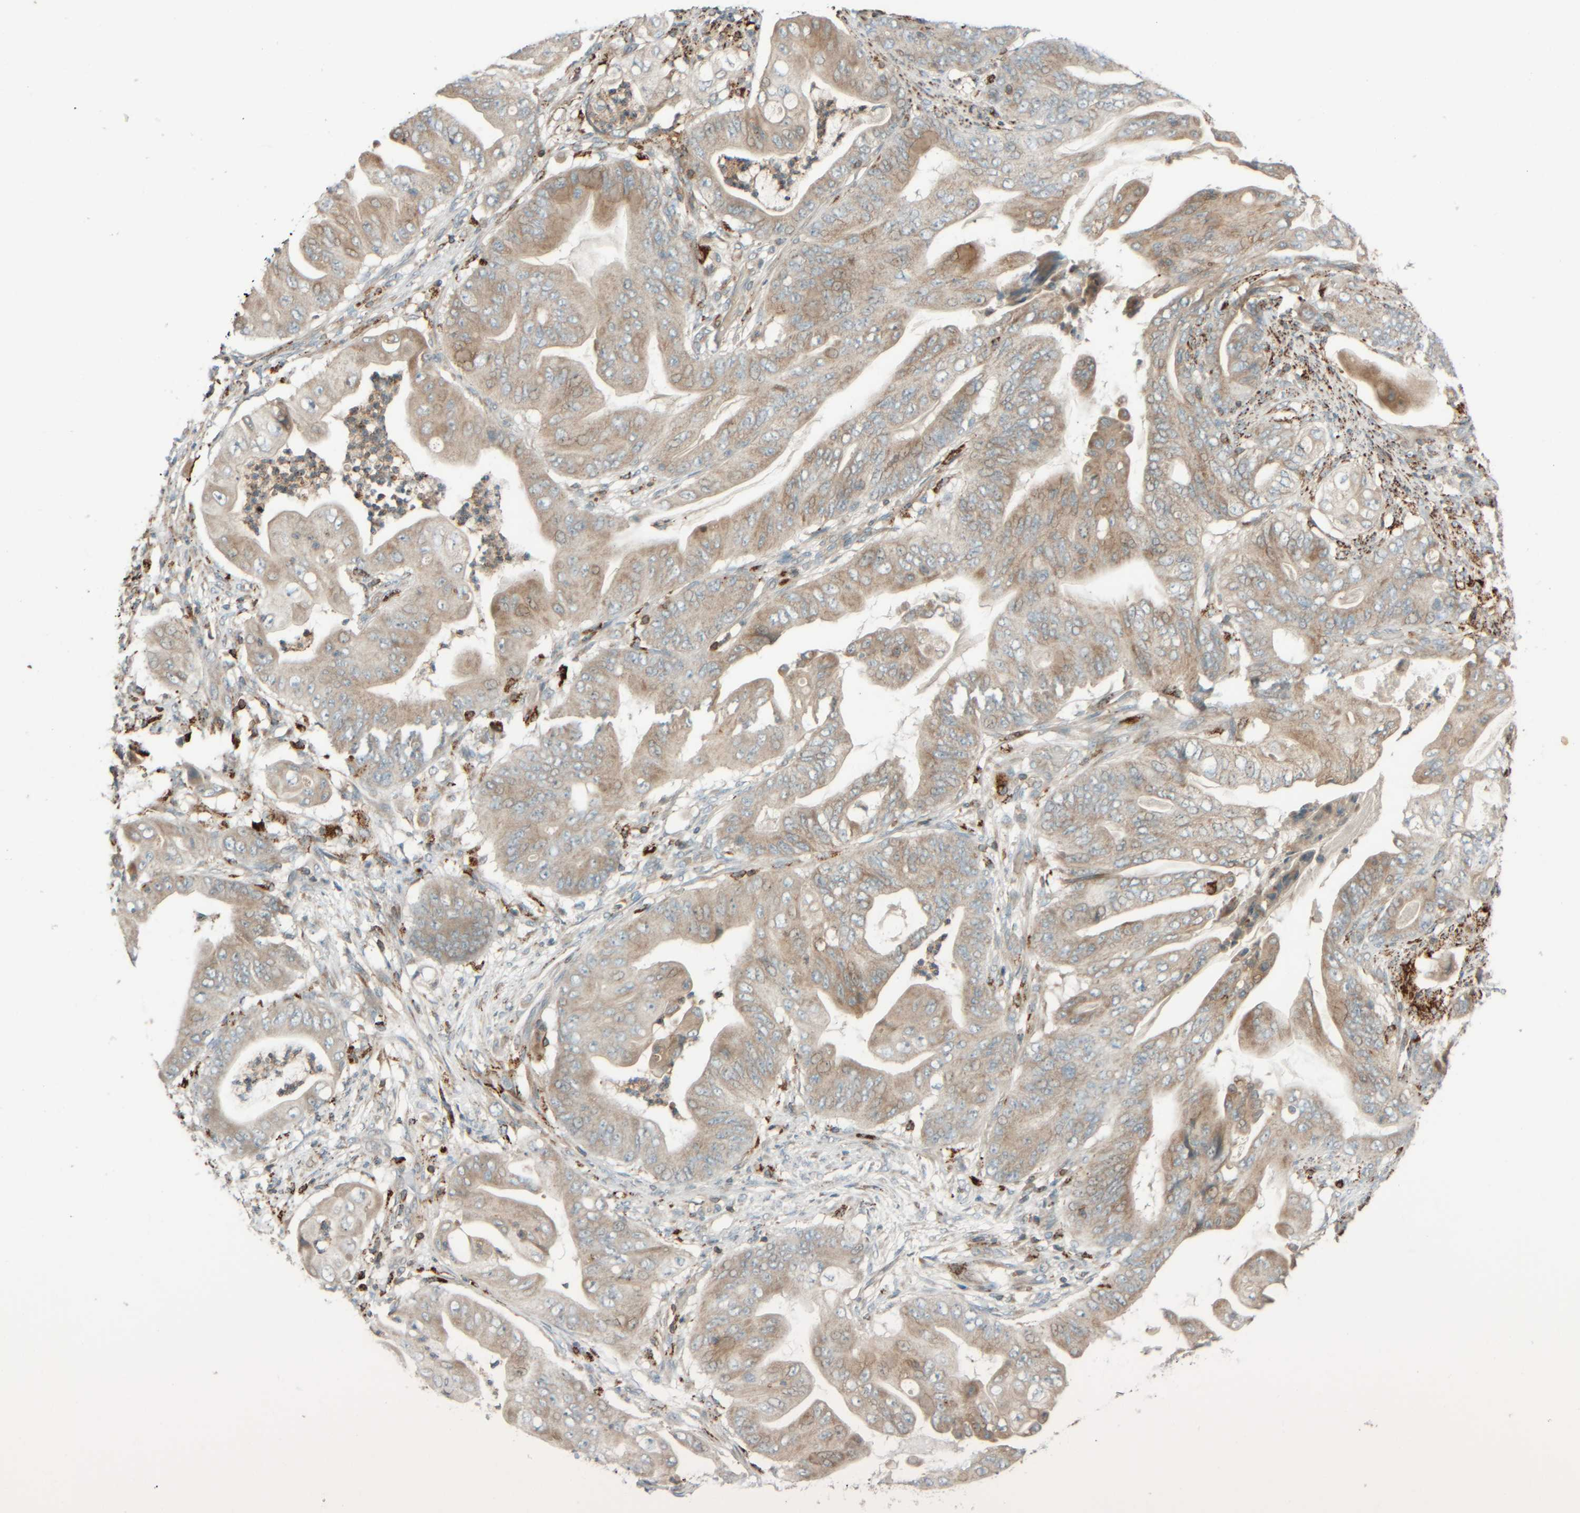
{"staining": {"intensity": "weak", "quantity": ">75%", "location": "cytoplasmic/membranous"}, "tissue": "stomach cancer", "cell_type": "Tumor cells", "image_type": "cancer", "snomed": [{"axis": "morphology", "description": "Adenocarcinoma, NOS"}, {"axis": "topography", "description": "Stomach"}], "caption": "Protein staining shows weak cytoplasmic/membranous positivity in about >75% of tumor cells in stomach cancer (adenocarcinoma).", "gene": "SPAG5", "patient": {"sex": "female", "age": 73}}